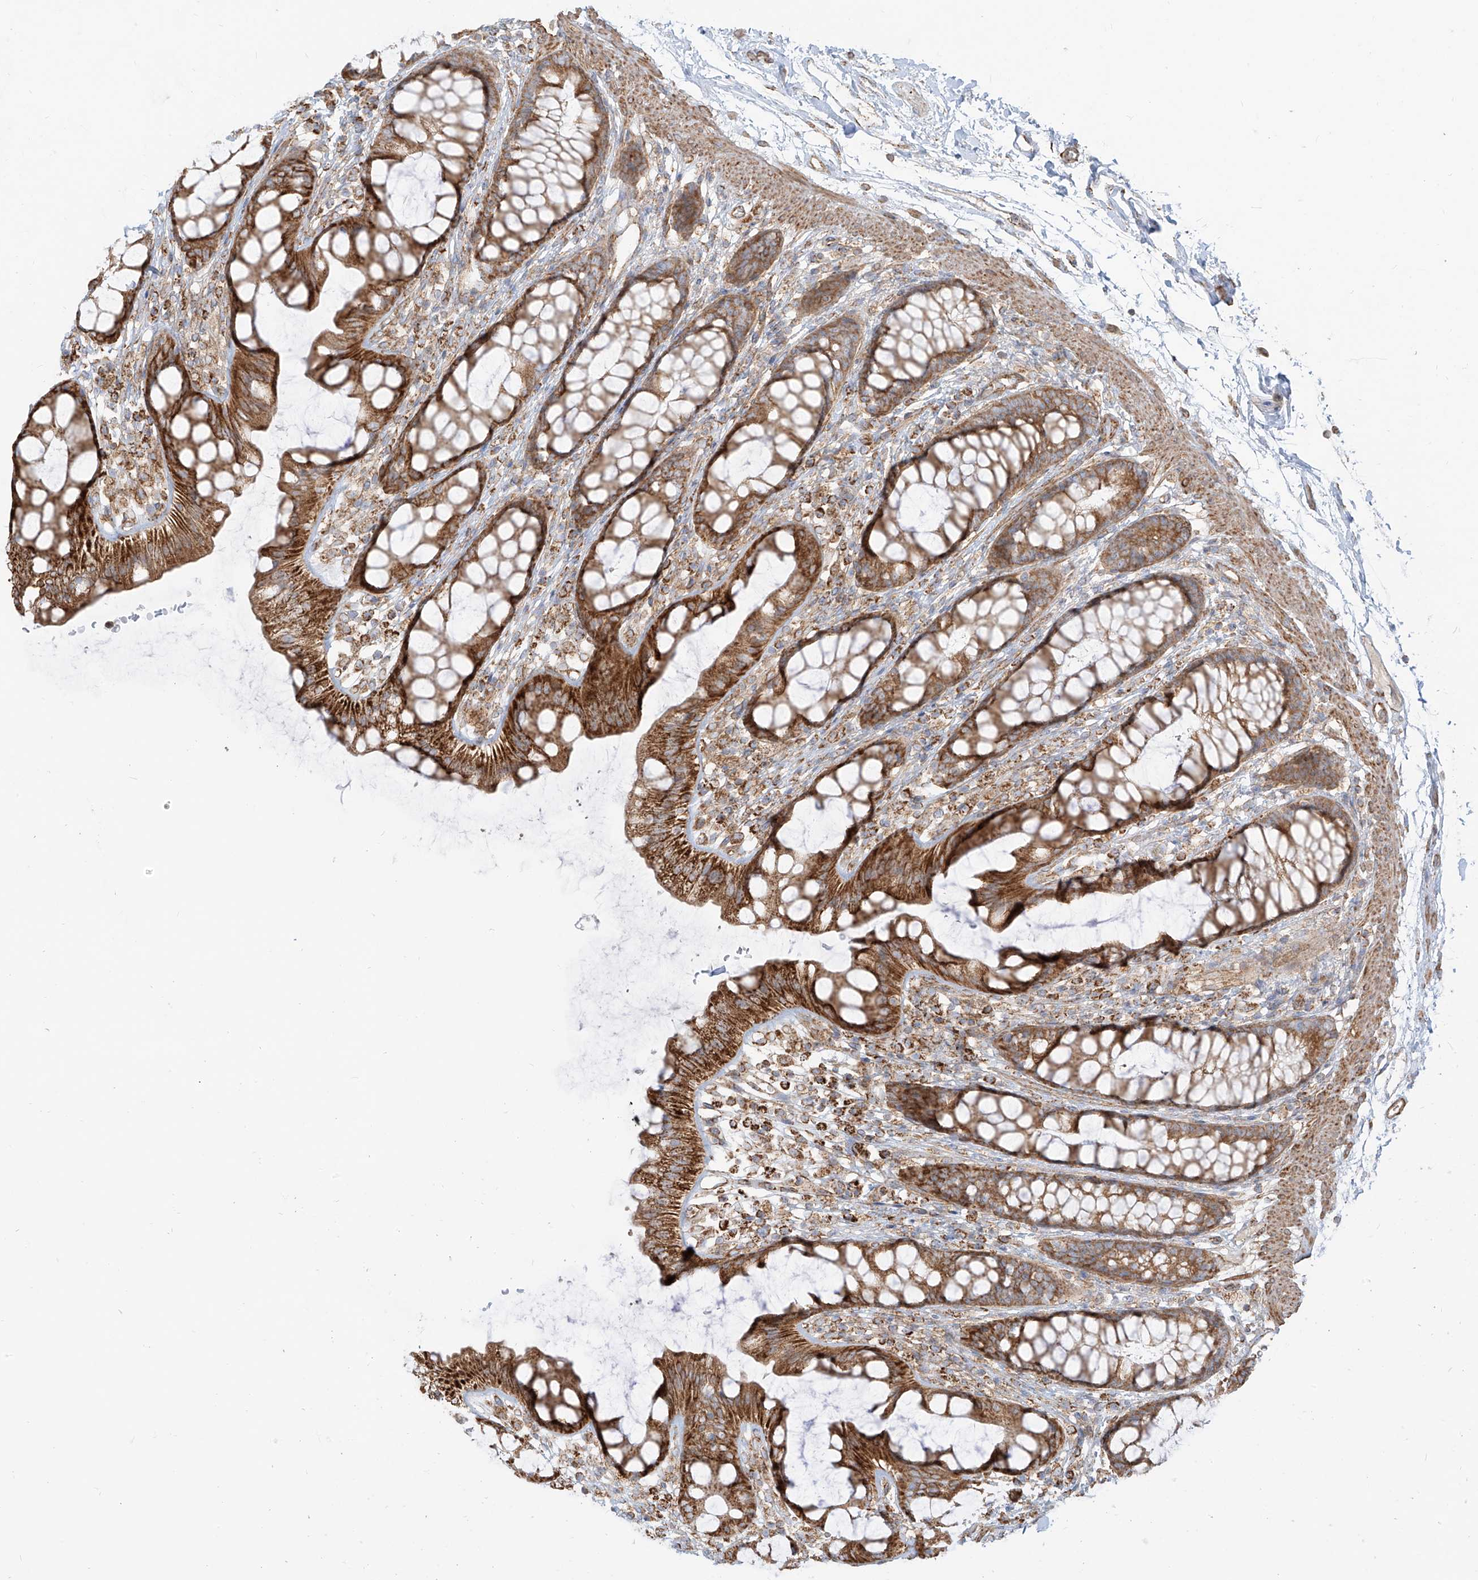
{"staining": {"intensity": "strong", "quantity": ">75%", "location": "cytoplasmic/membranous"}, "tissue": "rectum", "cell_type": "Glandular cells", "image_type": "normal", "snomed": [{"axis": "morphology", "description": "Normal tissue, NOS"}, {"axis": "topography", "description": "Rectum"}], "caption": "Protein staining of unremarkable rectum exhibits strong cytoplasmic/membranous positivity in about >75% of glandular cells.", "gene": "PLCL1", "patient": {"sex": "female", "age": 65}}